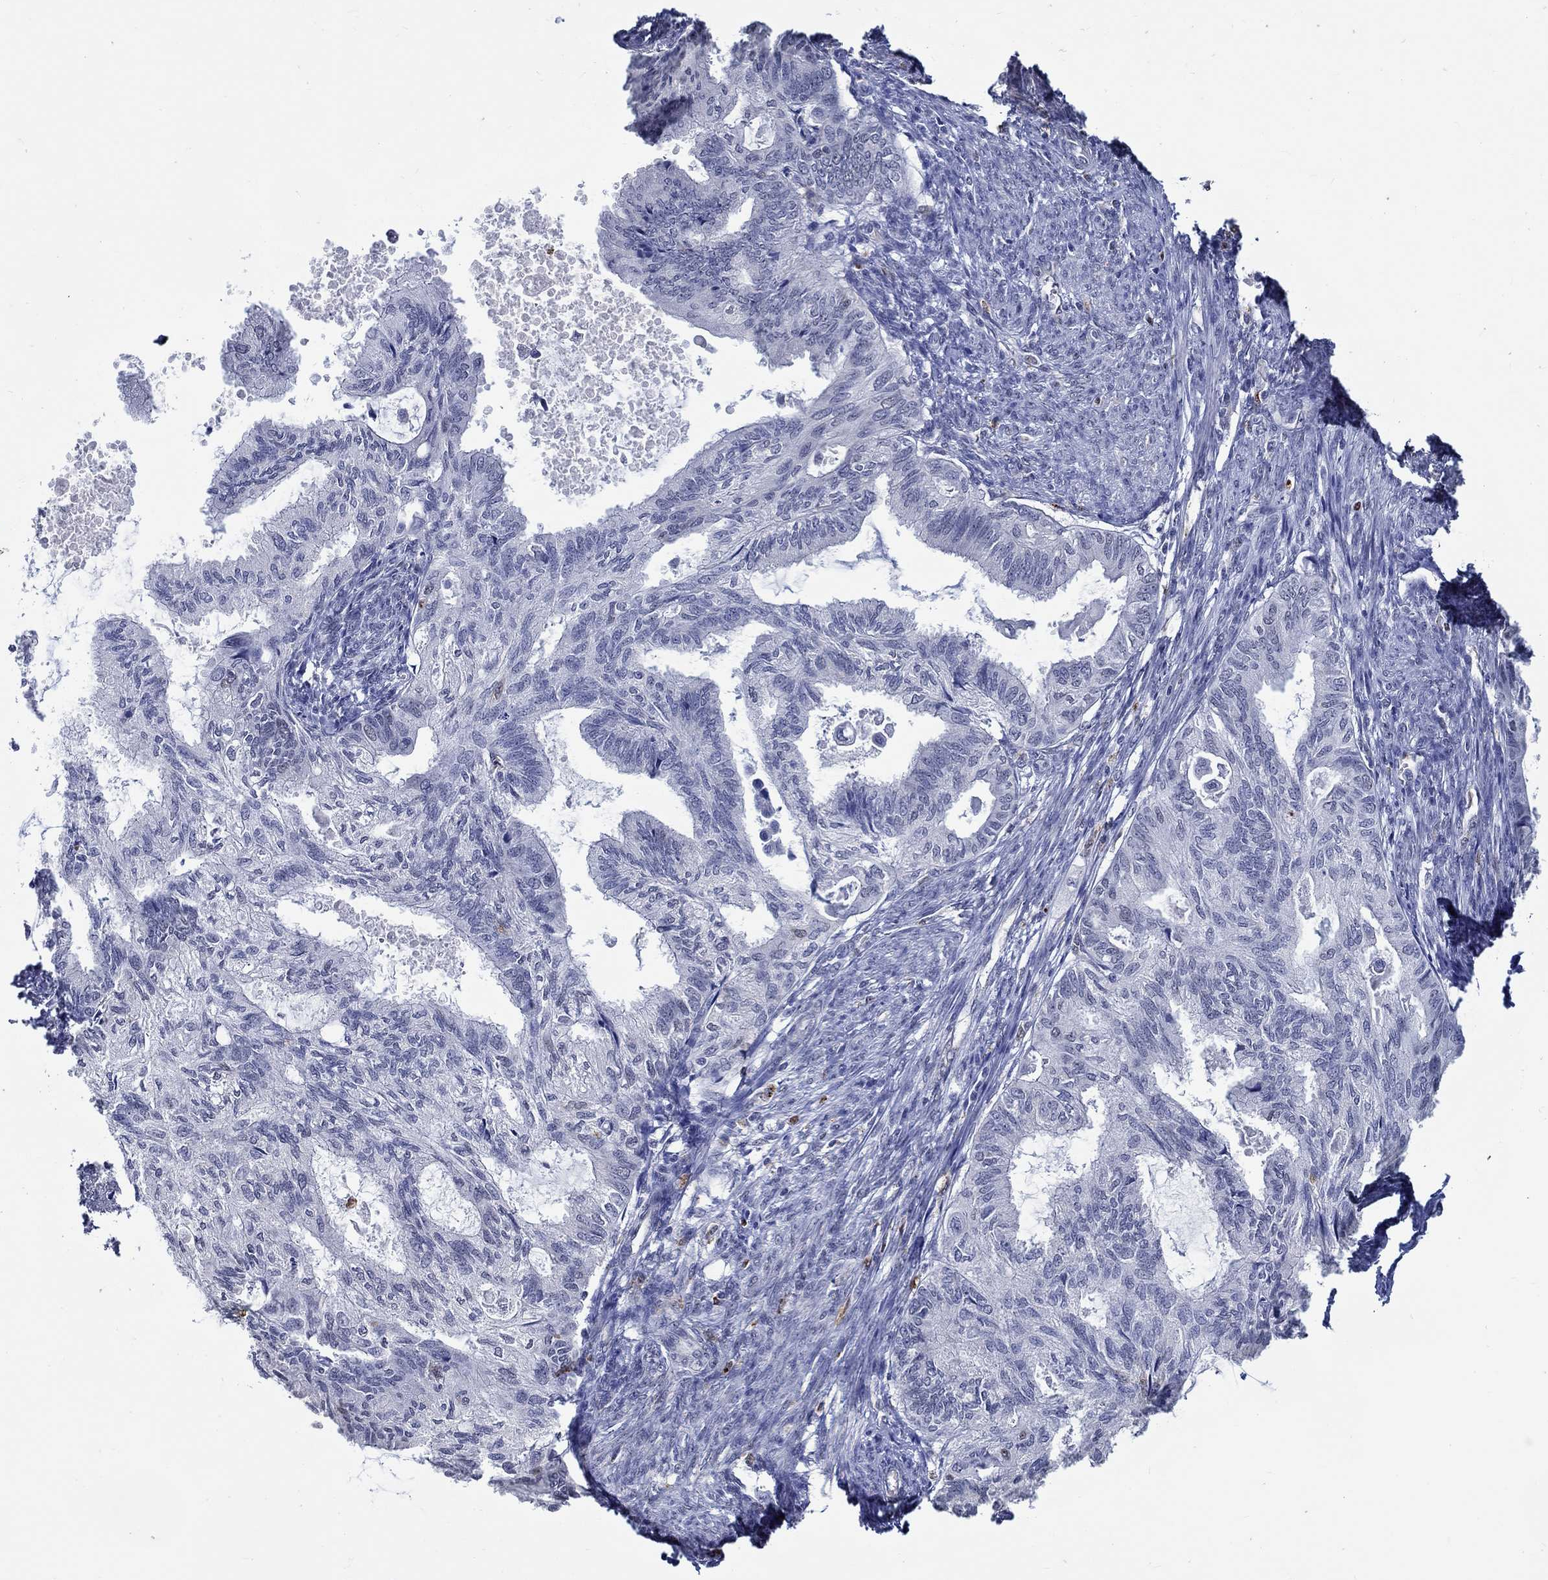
{"staining": {"intensity": "negative", "quantity": "none", "location": "none"}, "tissue": "endometrial cancer", "cell_type": "Tumor cells", "image_type": "cancer", "snomed": [{"axis": "morphology", "description": "Adenocarcinoma, NOS"}, {"axis": "topography", "description": "Endometrium"}], "caption": "Photomicrograph shows no protein positivity in tumor cells of adenocarcinoma (endometrial) tissue. The staining was performed using DAB (3,3'-diaminobenzidine) to visualize the protein expression in brown, while the nuclei were stained in blue with hematoxylin (Magnification: 20x).", "gene": "GATA2", "patient": {"sex": "female", "age": 86}}